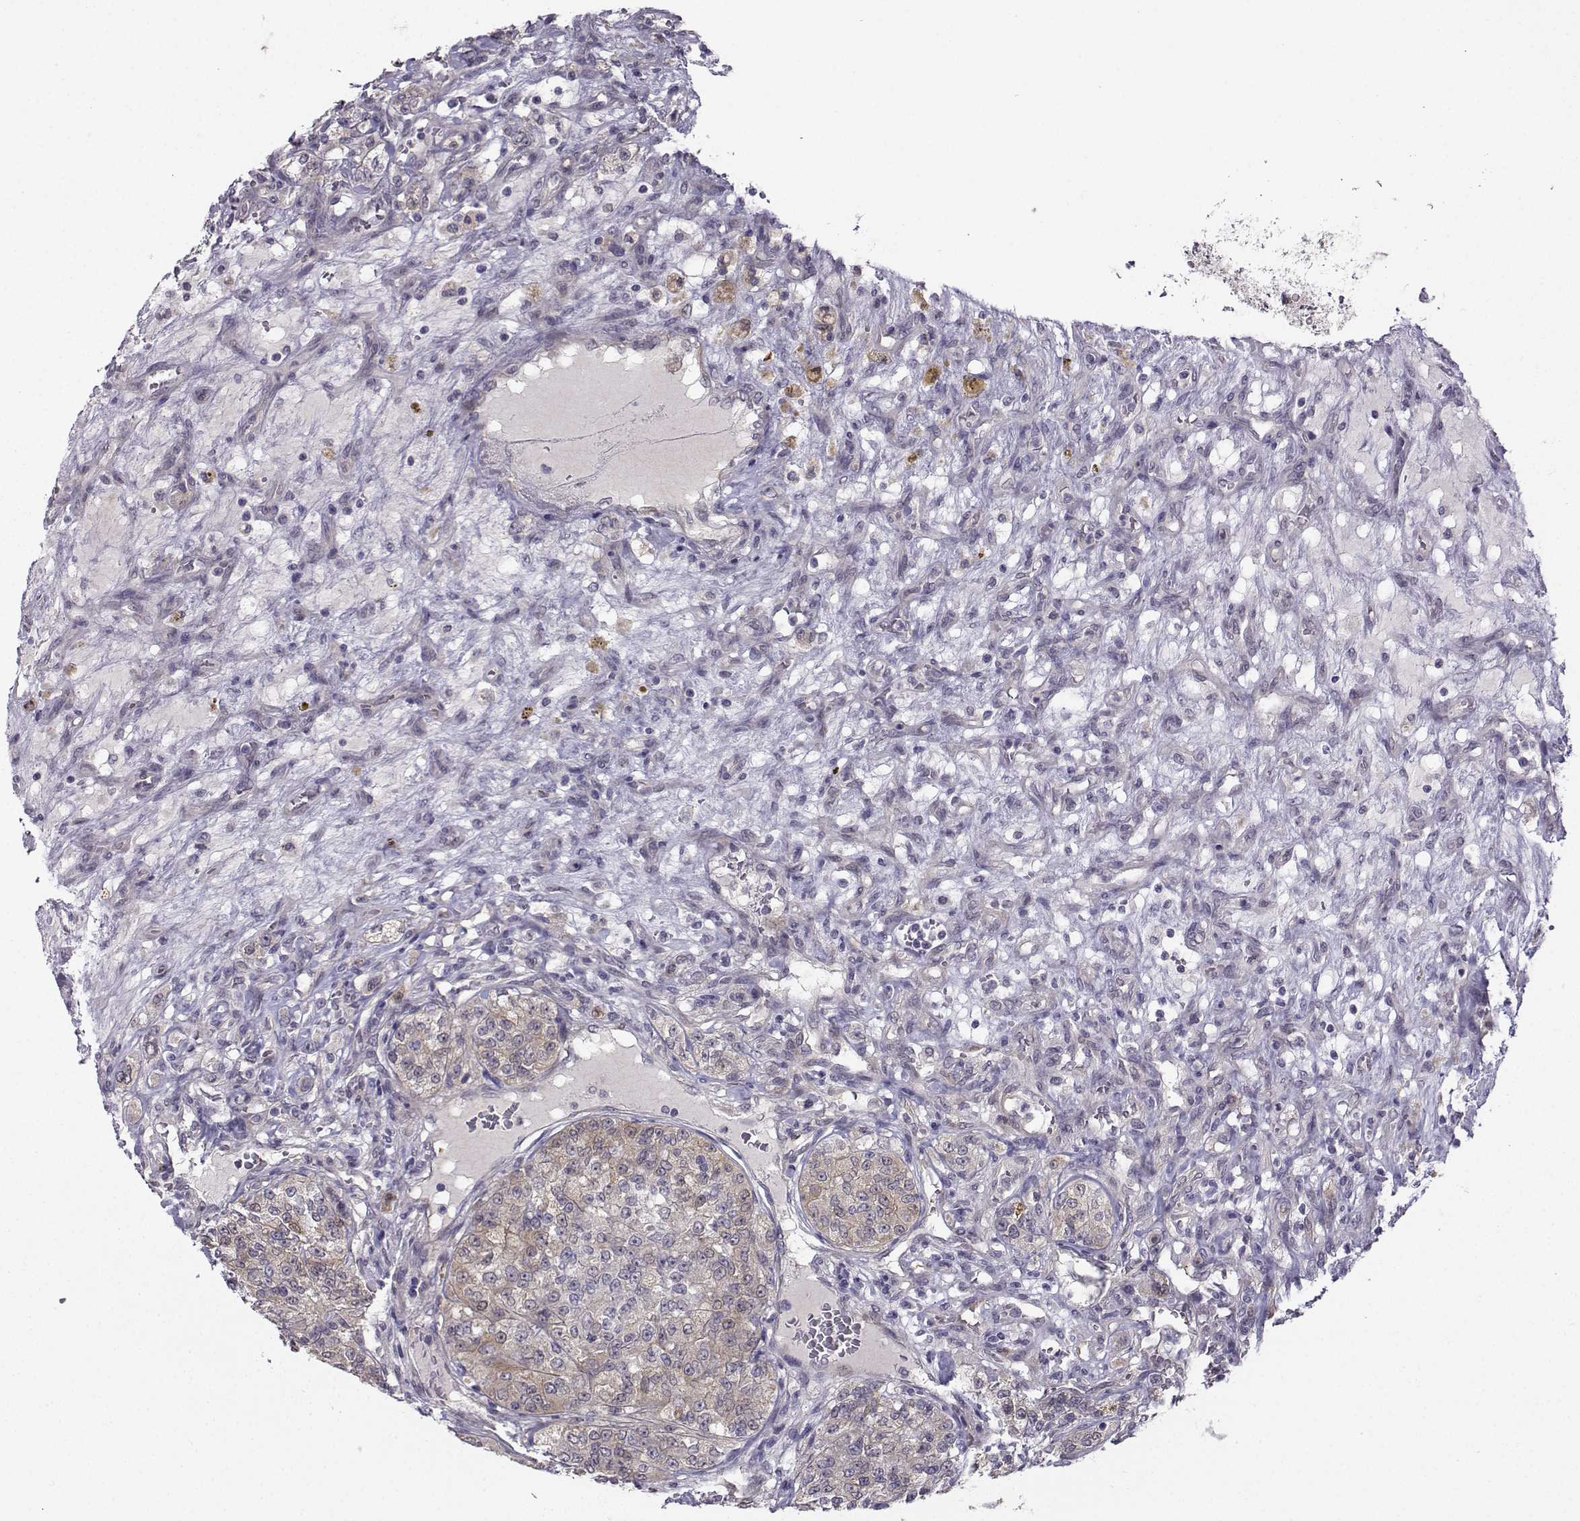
{"staining": {"intensity": "weak", "quantity": "25%-75%", "location": "cytoplasmic/membranous"}, "tissue": "renal cancer", "cell_type": "Tumor cells", "image_type": "cancer", "snomed": [{"axis": "morphology", "description": "Adenocarcinoma, NOS"}, {"axis": "topography", "description": "Kidney"}], "caption": "The micrograph demonstrates a brown stain indicating the presence of a protein in the cytoplasmic/membranous of tumor cells in renal cancer (adenocarcinoma).", "gene": "NQO1", "patient": {"sex": "female", "age": 63}}